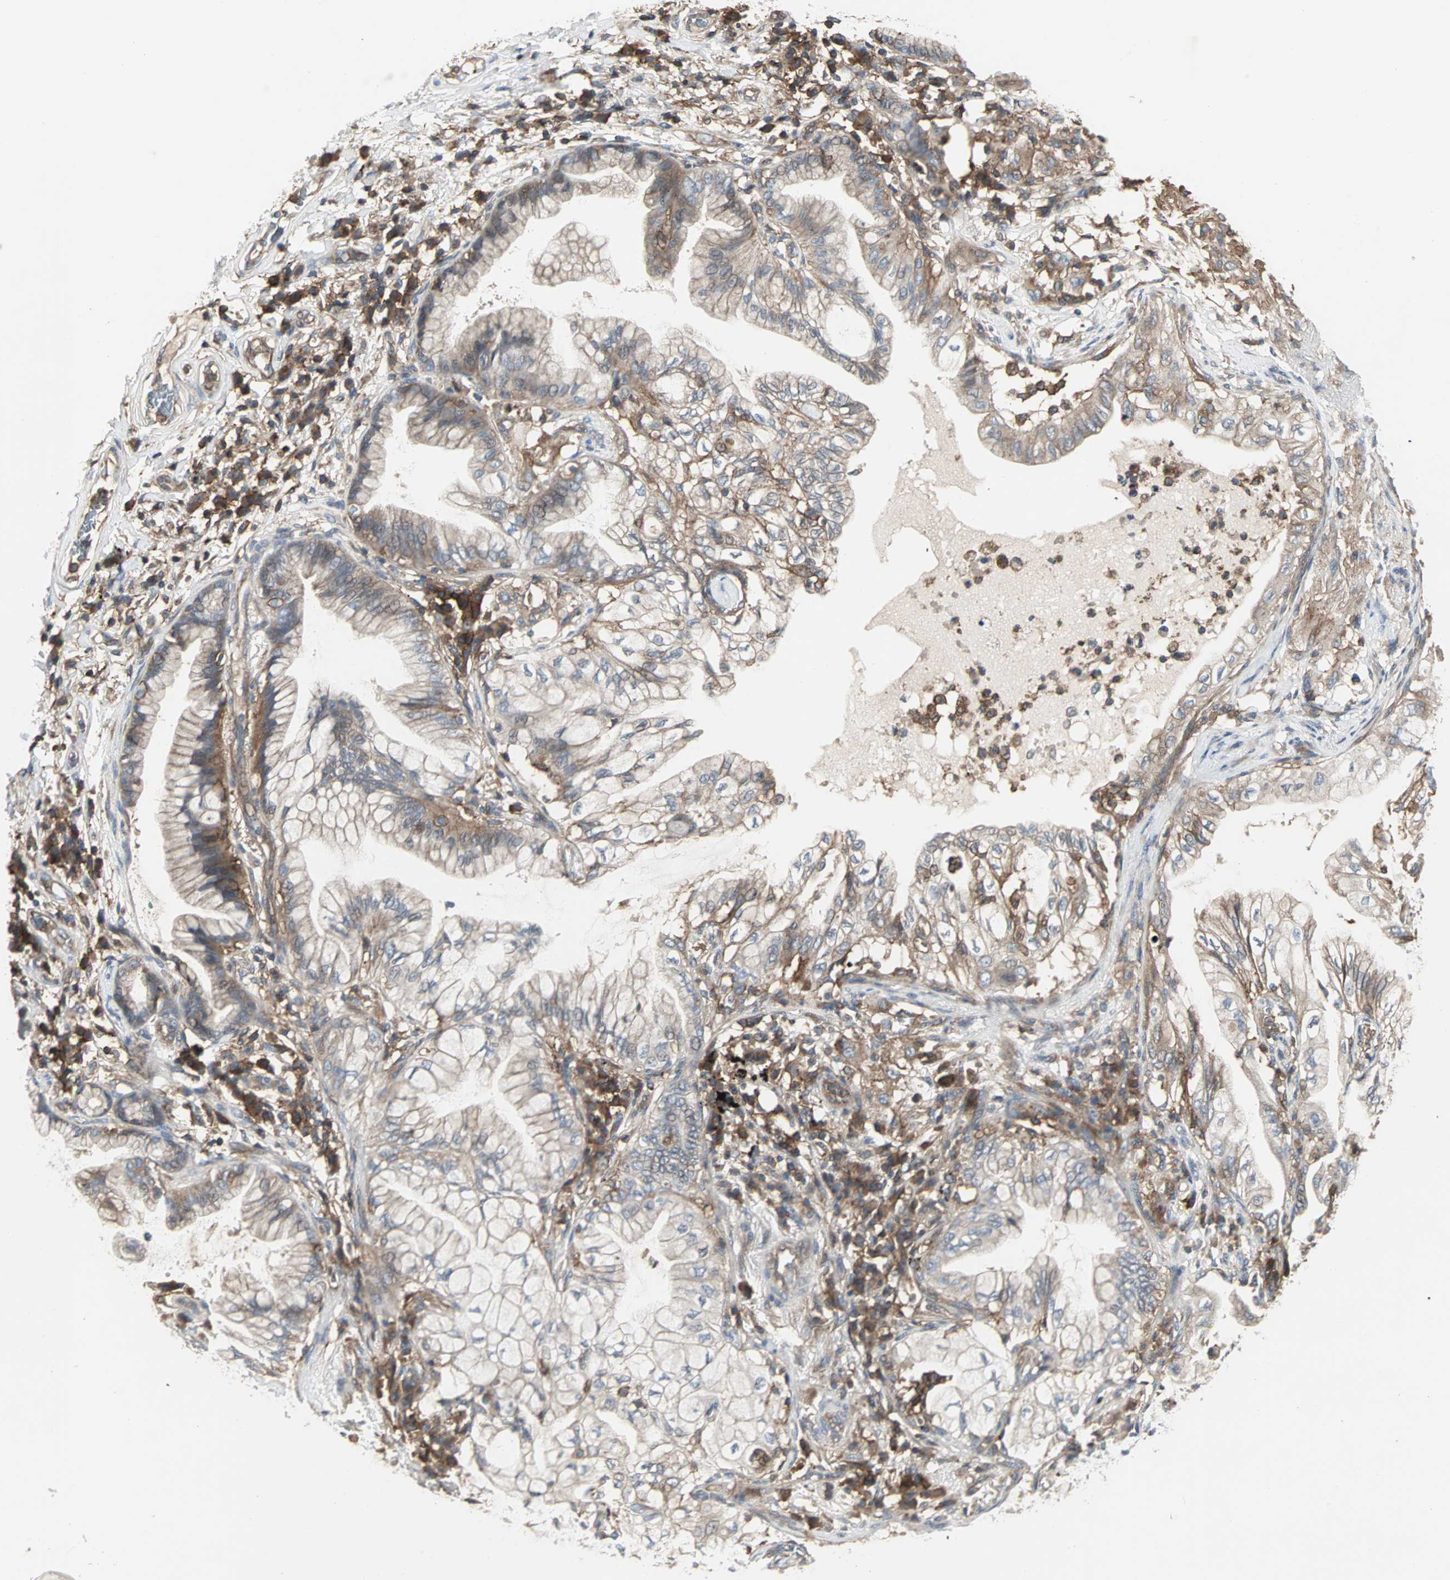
{"staining": {"intensity": "moderate", "quantity": ">75%", "location": "cytoplasmic/membranous"}, "tissue": "lung cancer", "cell_type": "Tumor cells", "image_type": "cancer", "snomed": [{"axis": "morphology", "description": "Adenocarcinoma, NOS"}, {"axis": "topography", "description": "Lung"}], "caption": "Immunohistochemical staining of human adenocarcinoma (lung) demonstrates medium levels of moderate cytoplasmic/membranous protein staining in about >75% of tumor cells.", "gene": "GNAI2", "patient": {"sex": "female", "age": 70}}